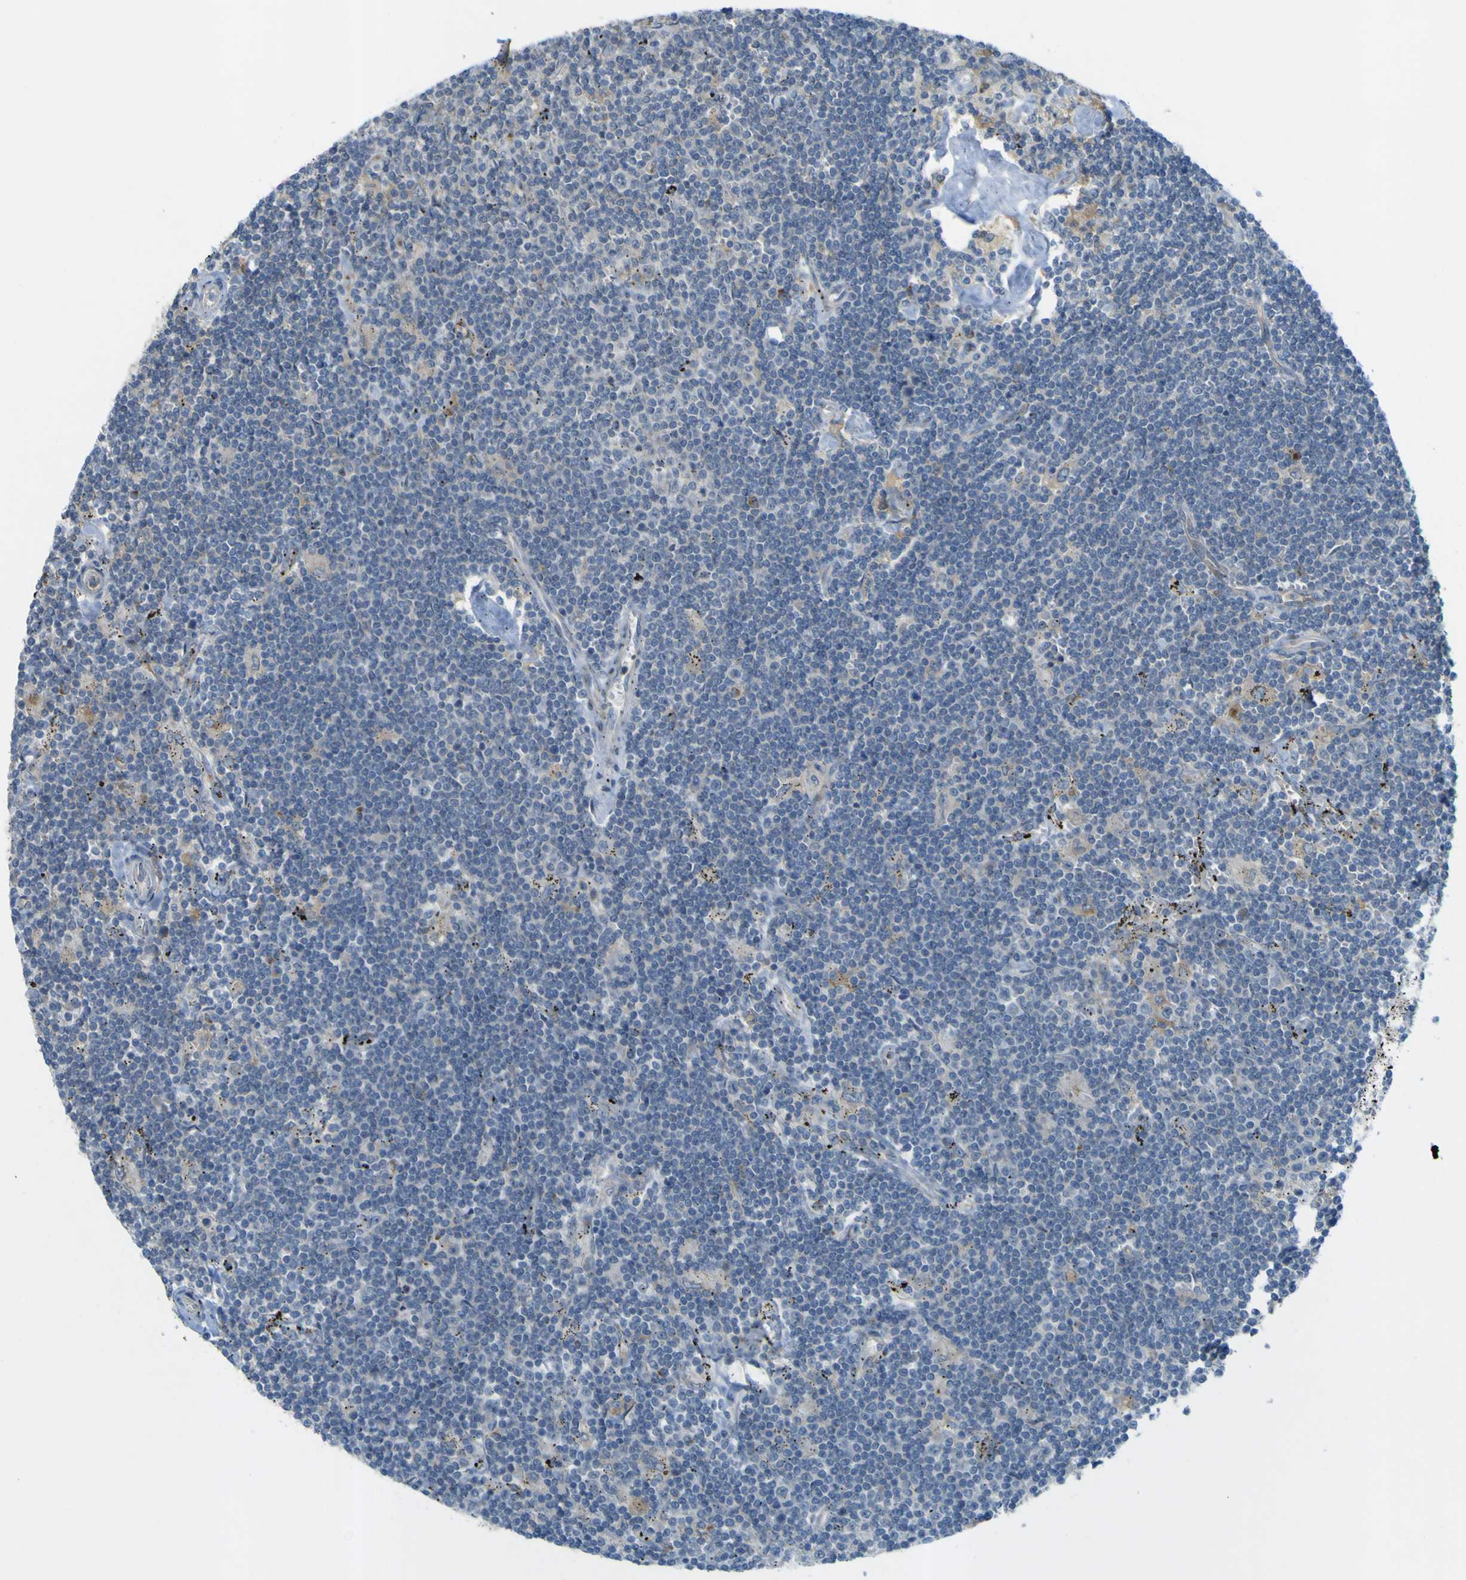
{"staining": {"intensity": "negative", "quantity": "none", "location": "none"}, "tissue": "lymphoma", "cell_type": "Tumor cells", "image_type": "cancer", "snomed": [{"axis": "morphology", "description": "Malignant lymphoma, non-Hodgkin's type, Low grade"}, {"axis": "topography", "description": "Spleen"}], "caption": "The histopathology image shows no significant staining in tumor cells of lymphoma. (Brightfield microscopy of DAB IHC at high magnification).", "gene": "IGF2R", "patient": {"sex": "male", "age": 76}}